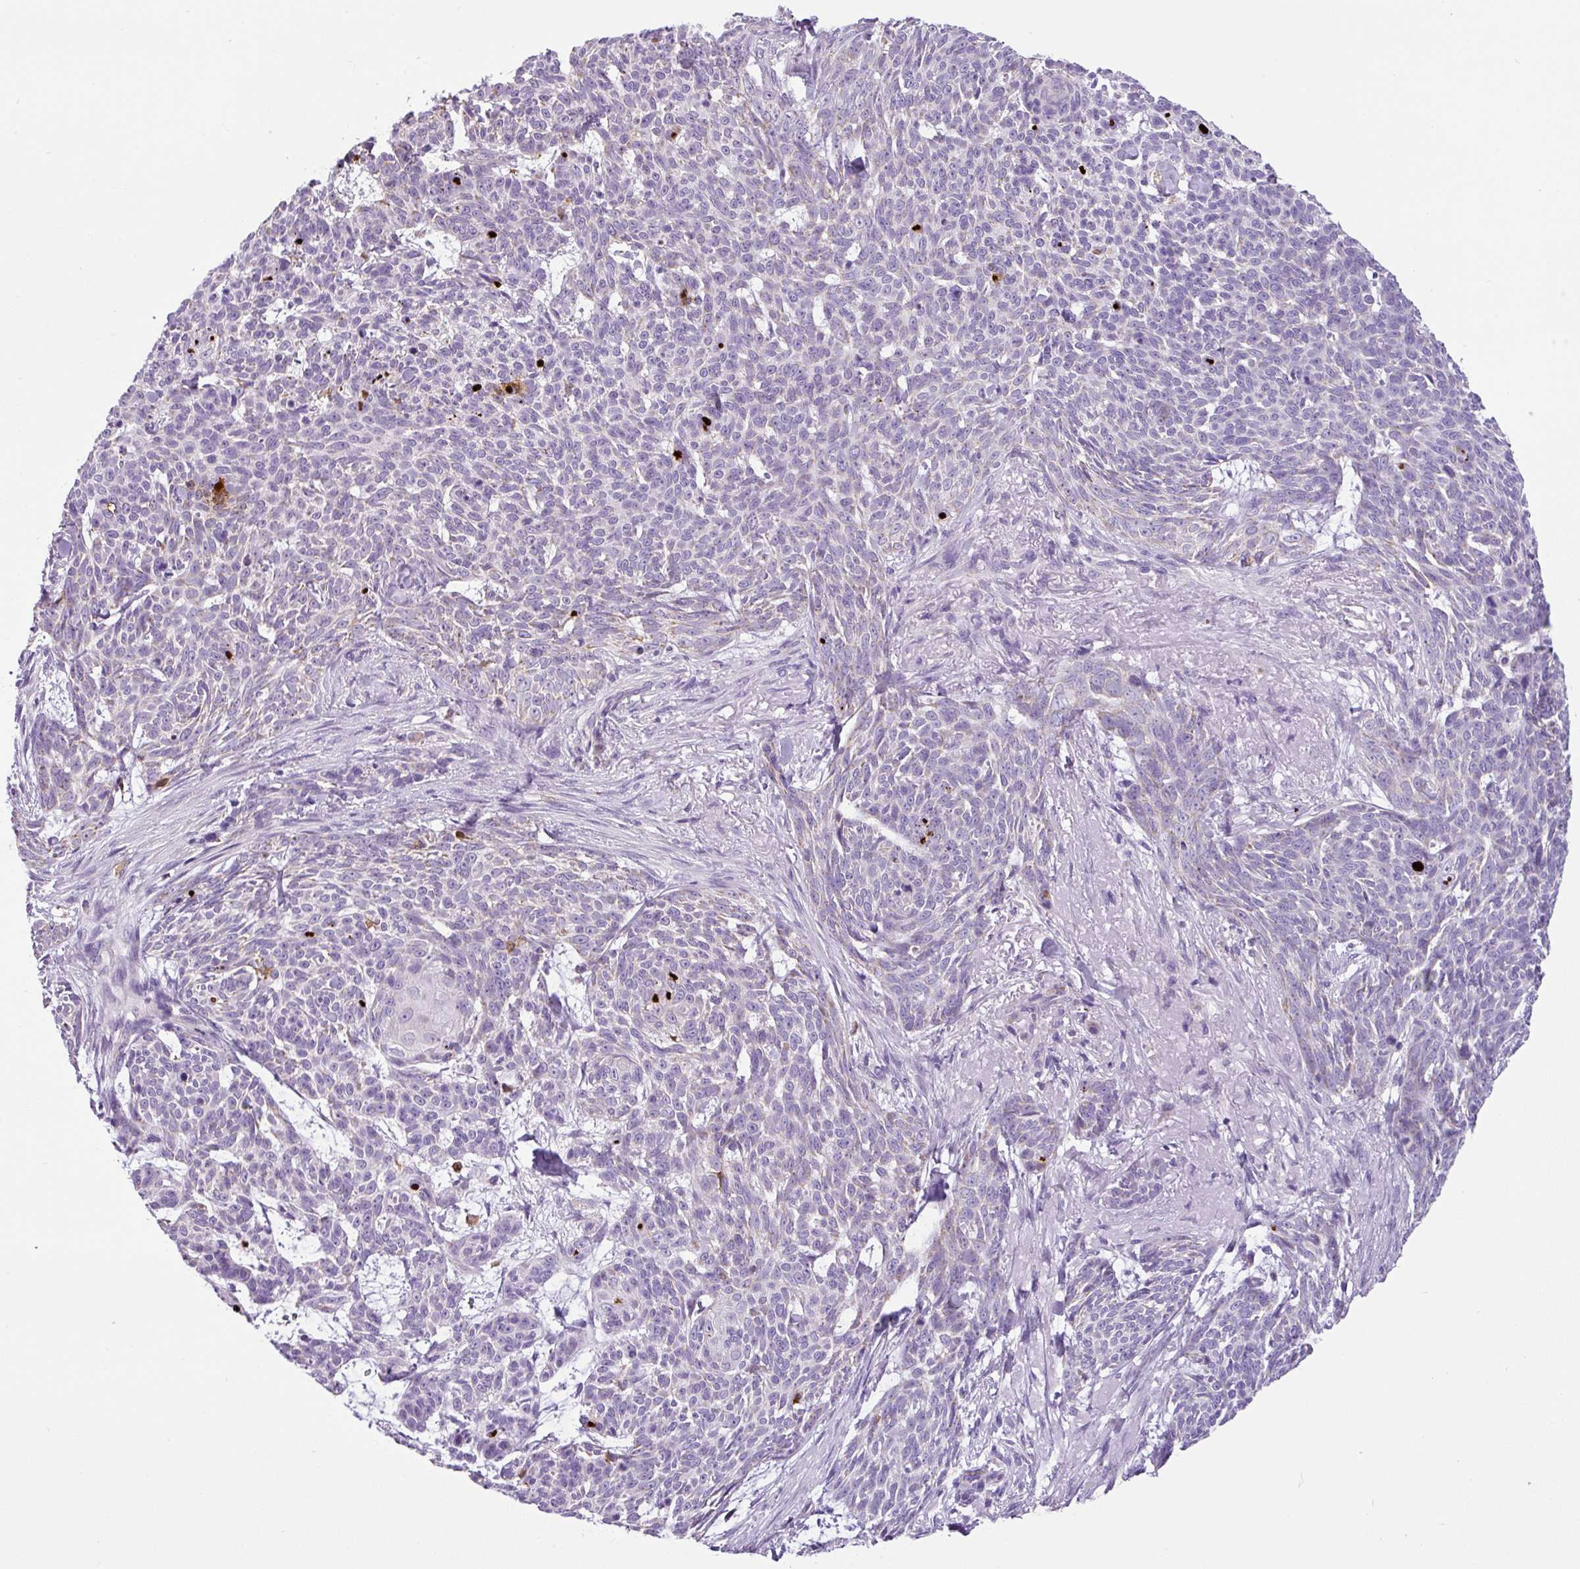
{"staining": {"intensity": "negative", "quantity": "none", "location": "none"}, "tissue": "skin cancer", "cell_type": "Tumor cells", "image_type": "cancer", "snomed": [{"axis": "morphology", "description": "Basal cell carcinoma"}, {"axis": "topography", "description": "Skin"}], "caption": "Skin cancer (basal cell carcinoma) was stained to show a protein in brown. There is no significant staining in tumor cells.", "gene": "HMCN2", "patient": {"sex": "female", "age": 93}}